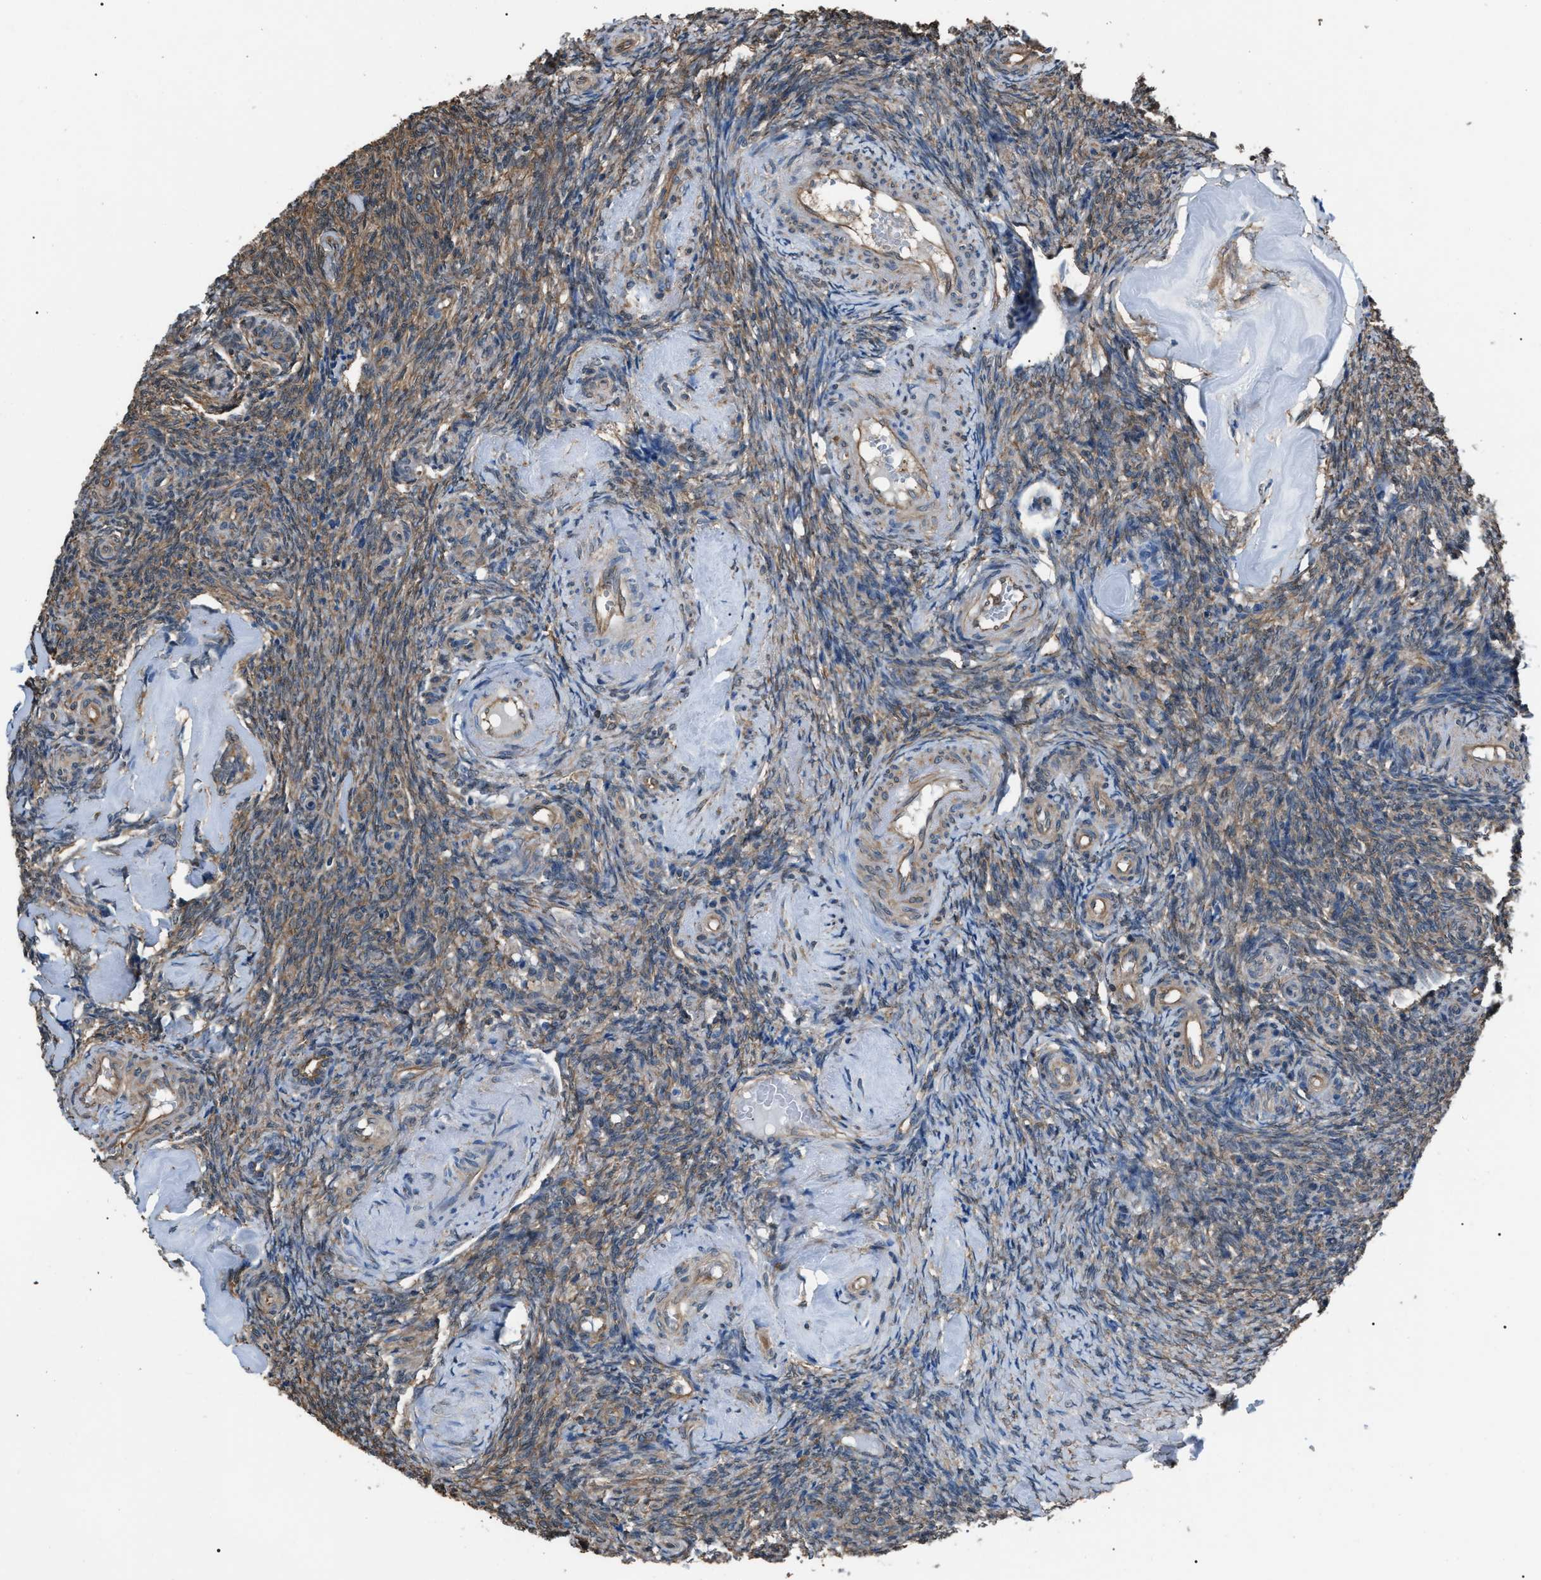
{"staining": {"intensity": "weak", "quantity": "25%-75%", "location": "cytoplasmic/membranous"}, "tissue": "ovary", "cell_type": "Follicle cells", "image_type": "normal", "snomed": [{"axis": "morphology", "description": "Normal tissue, NOS"}, {"axis": "topography", "description": "Ovary"}], "caption": "A high-resolution micrograph shows immunohistochemistry staining of normal ovary, which shows weak cytoplasmic/membranous expression in about 25%-75% of follicle cells.", "gene": "PDCD5", "patient": {"sex": "female", "age": 41}}